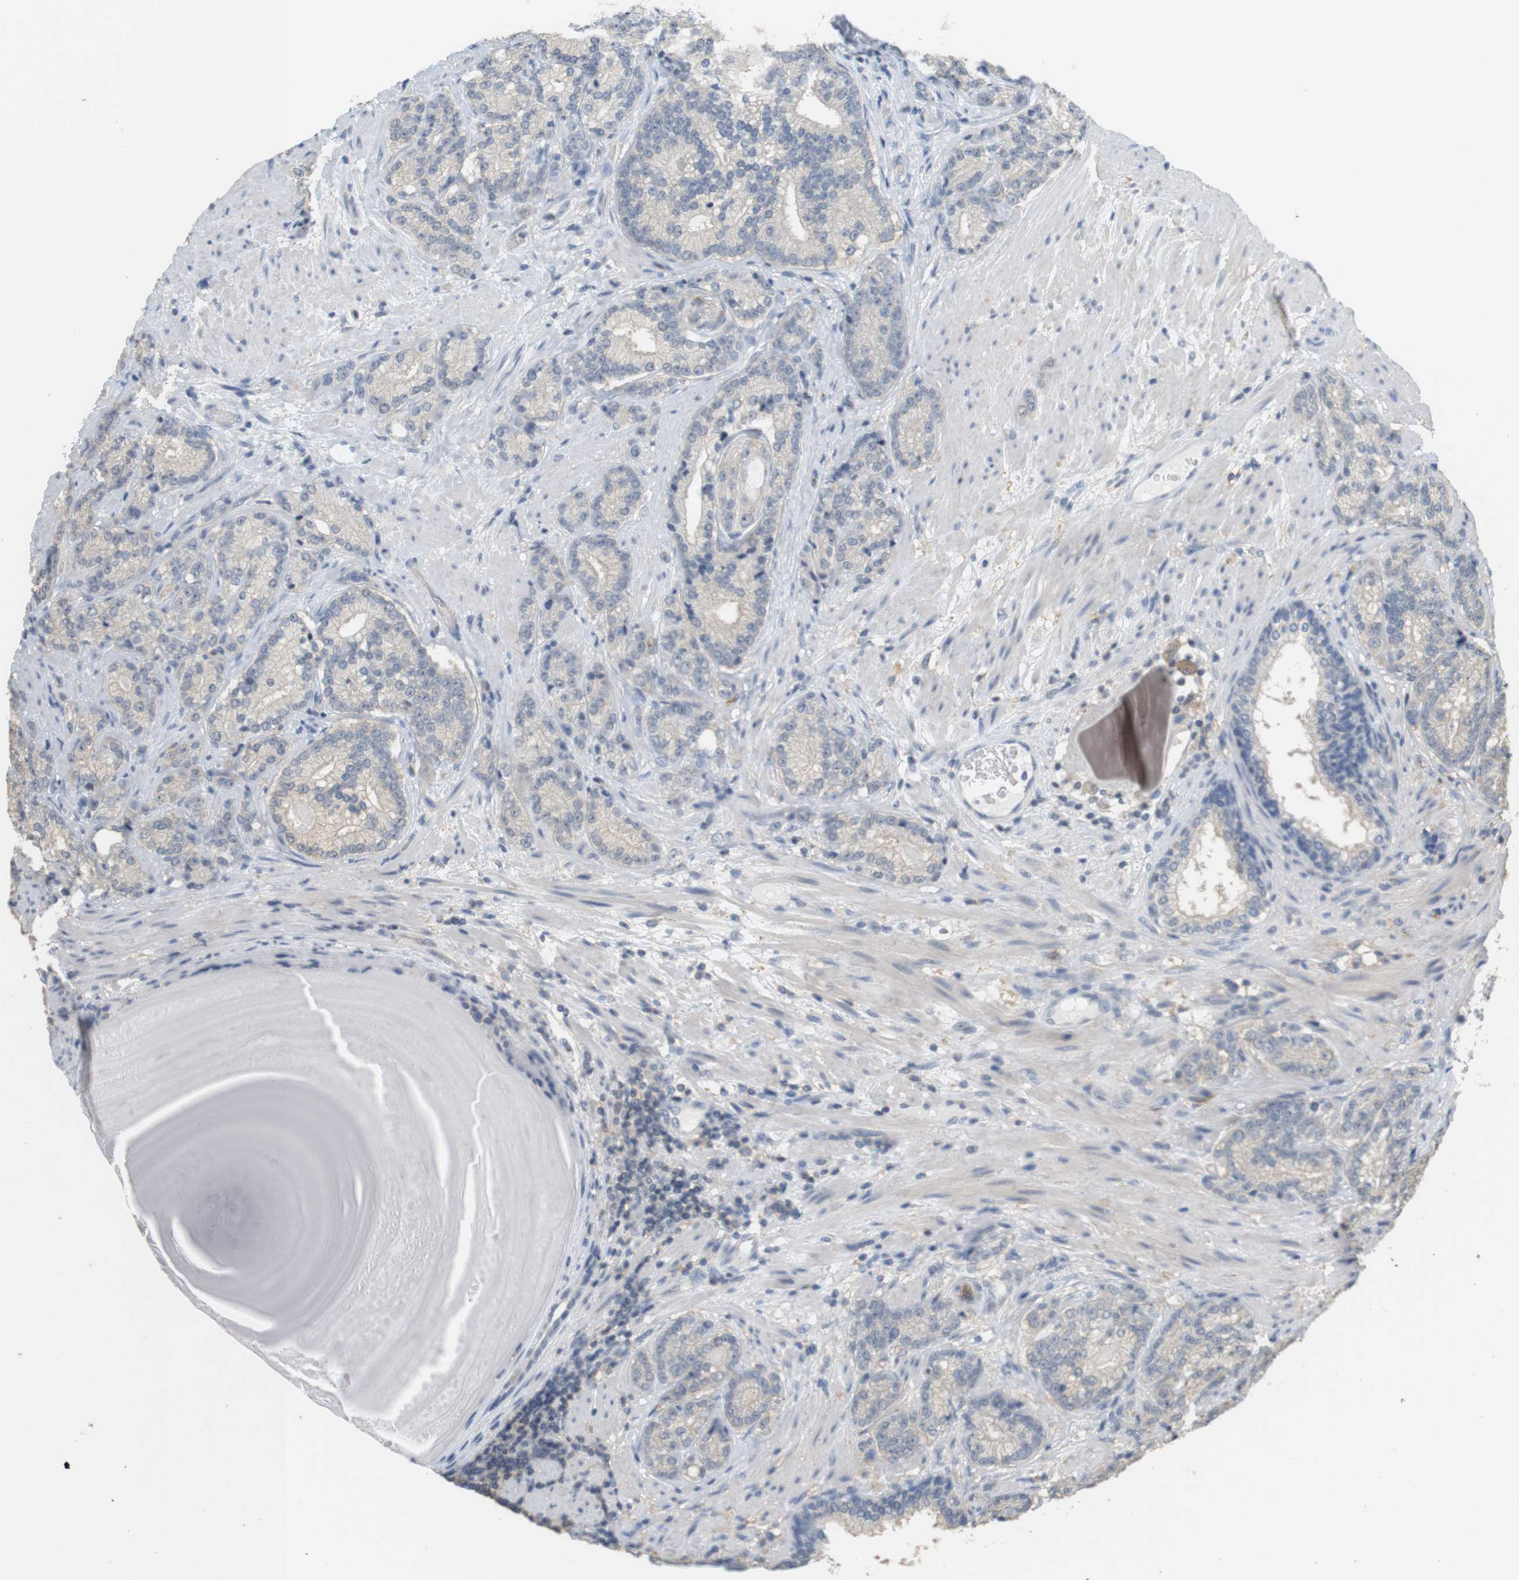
{"staining": {"intensity": "negative", "quantity": "none", "location": "none"}, "tissue": "prostate cancer", "cell_type": "Tumor cells", "image_type": "cancer", "snomed": [{"axis": "morphology", "description": "Adenocarcinoma, High grade"}, {"axis": "topography", "description": "Prostate"}], "caption": "Tumor cells are negative for protein expression in human prostate cancer (adenocarcinoma (high-grade)).", "gene": "OSR1", "patient": {"sex": "male", "age": 61}}